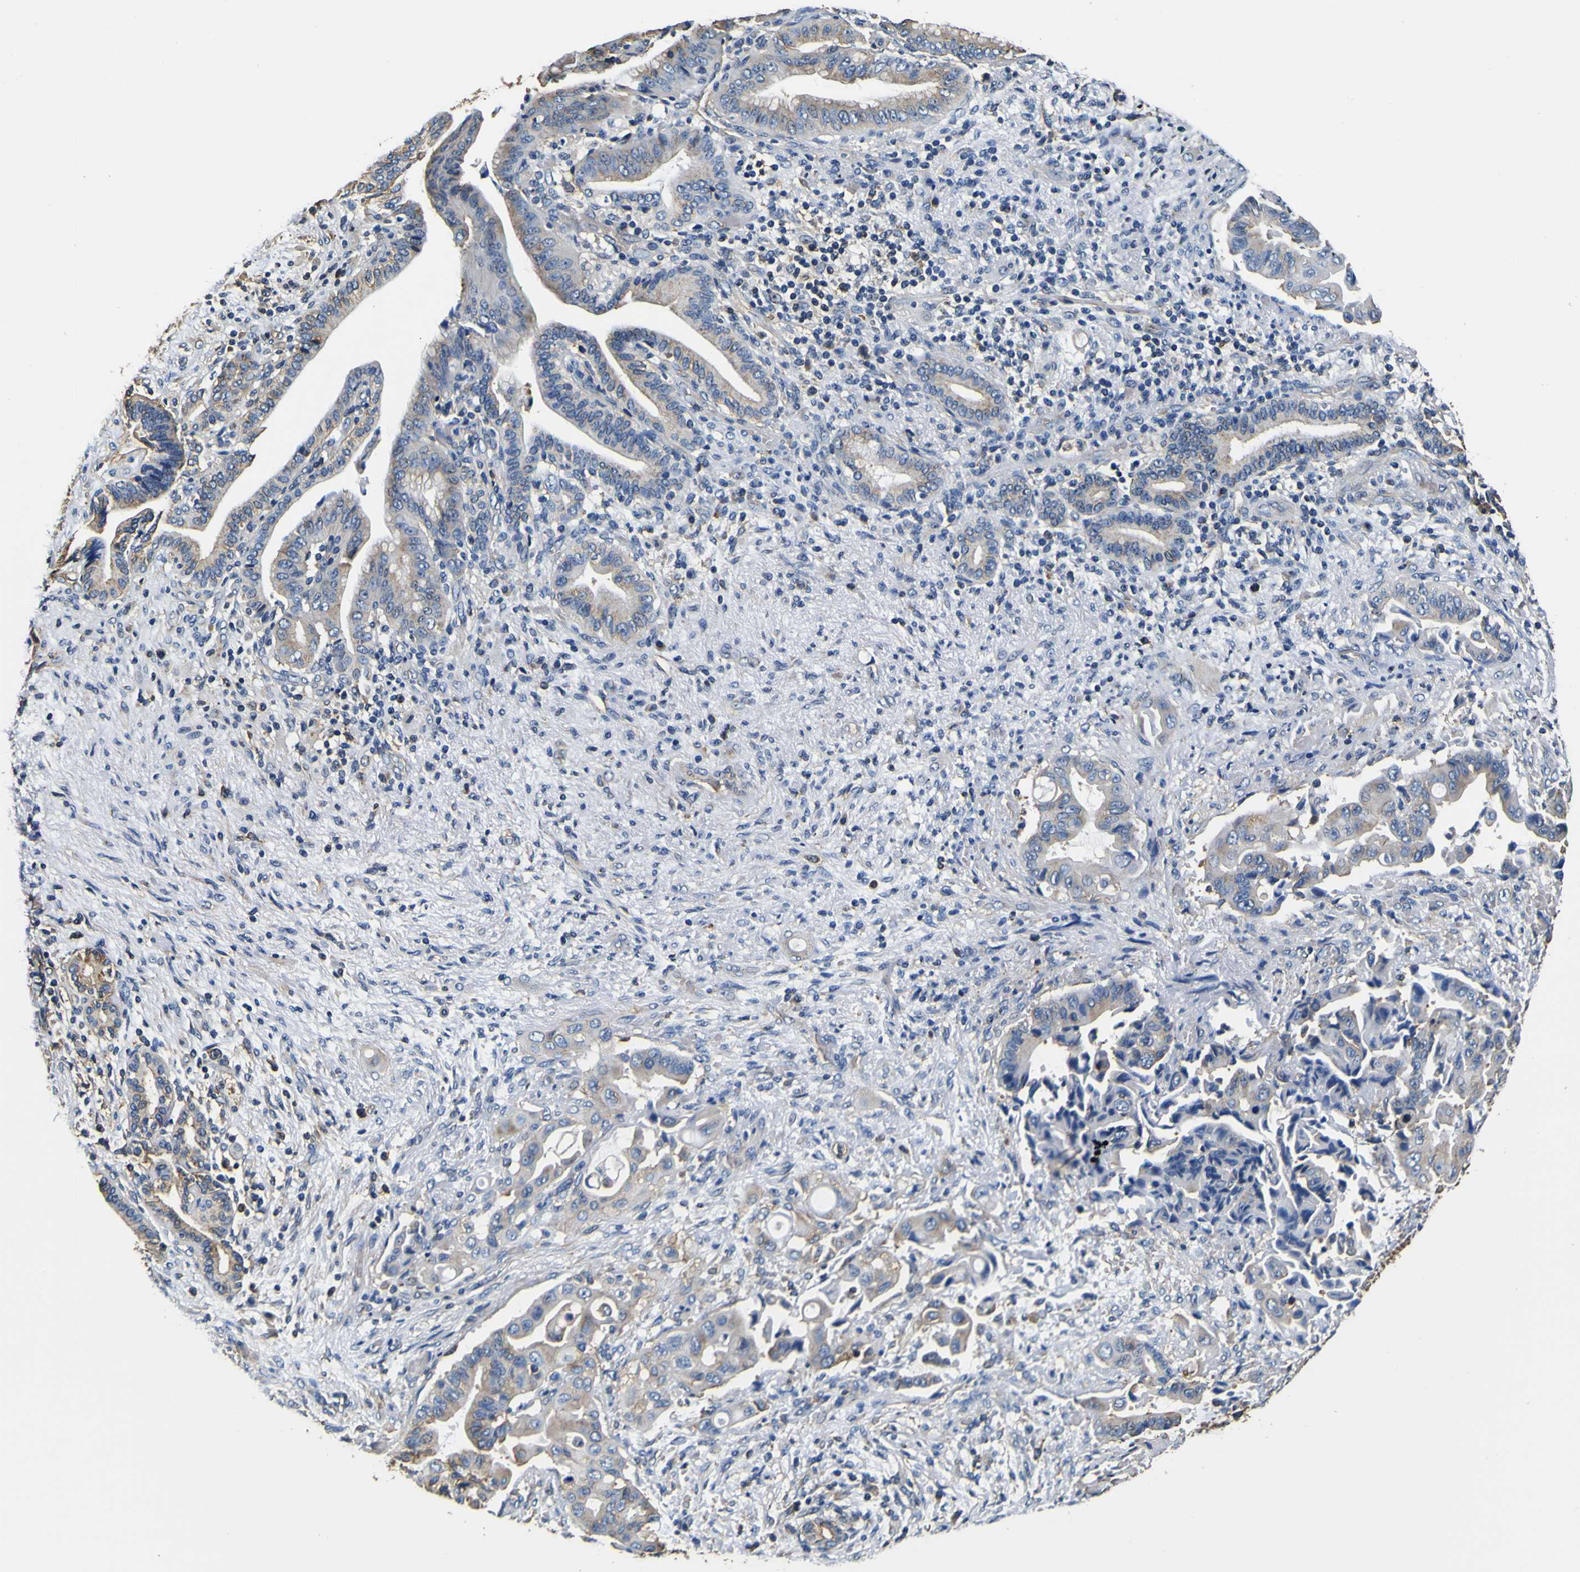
{"staining": {"intensity": "moderate", "quantity": ">75%", "location": "cytoplasmic/membranous"}, "tissue": "liver cancer", "cell_type": "Tumor cells", "image_type": "cancer", "snomed": [{"axis": "morphology", "description": "Cholangiocarcinoma"}, {"axis": "topography", "description": "Liver"}], "caption": "Liver cholangiocarcinoma was stained to show a protein in brown. There is medium levels of moderate cytoplasmic/membranous positivity in approximately >75% of tumor cells.", "gene": "TUBA1B", "patient": {"sex": "female", "age": 61}}